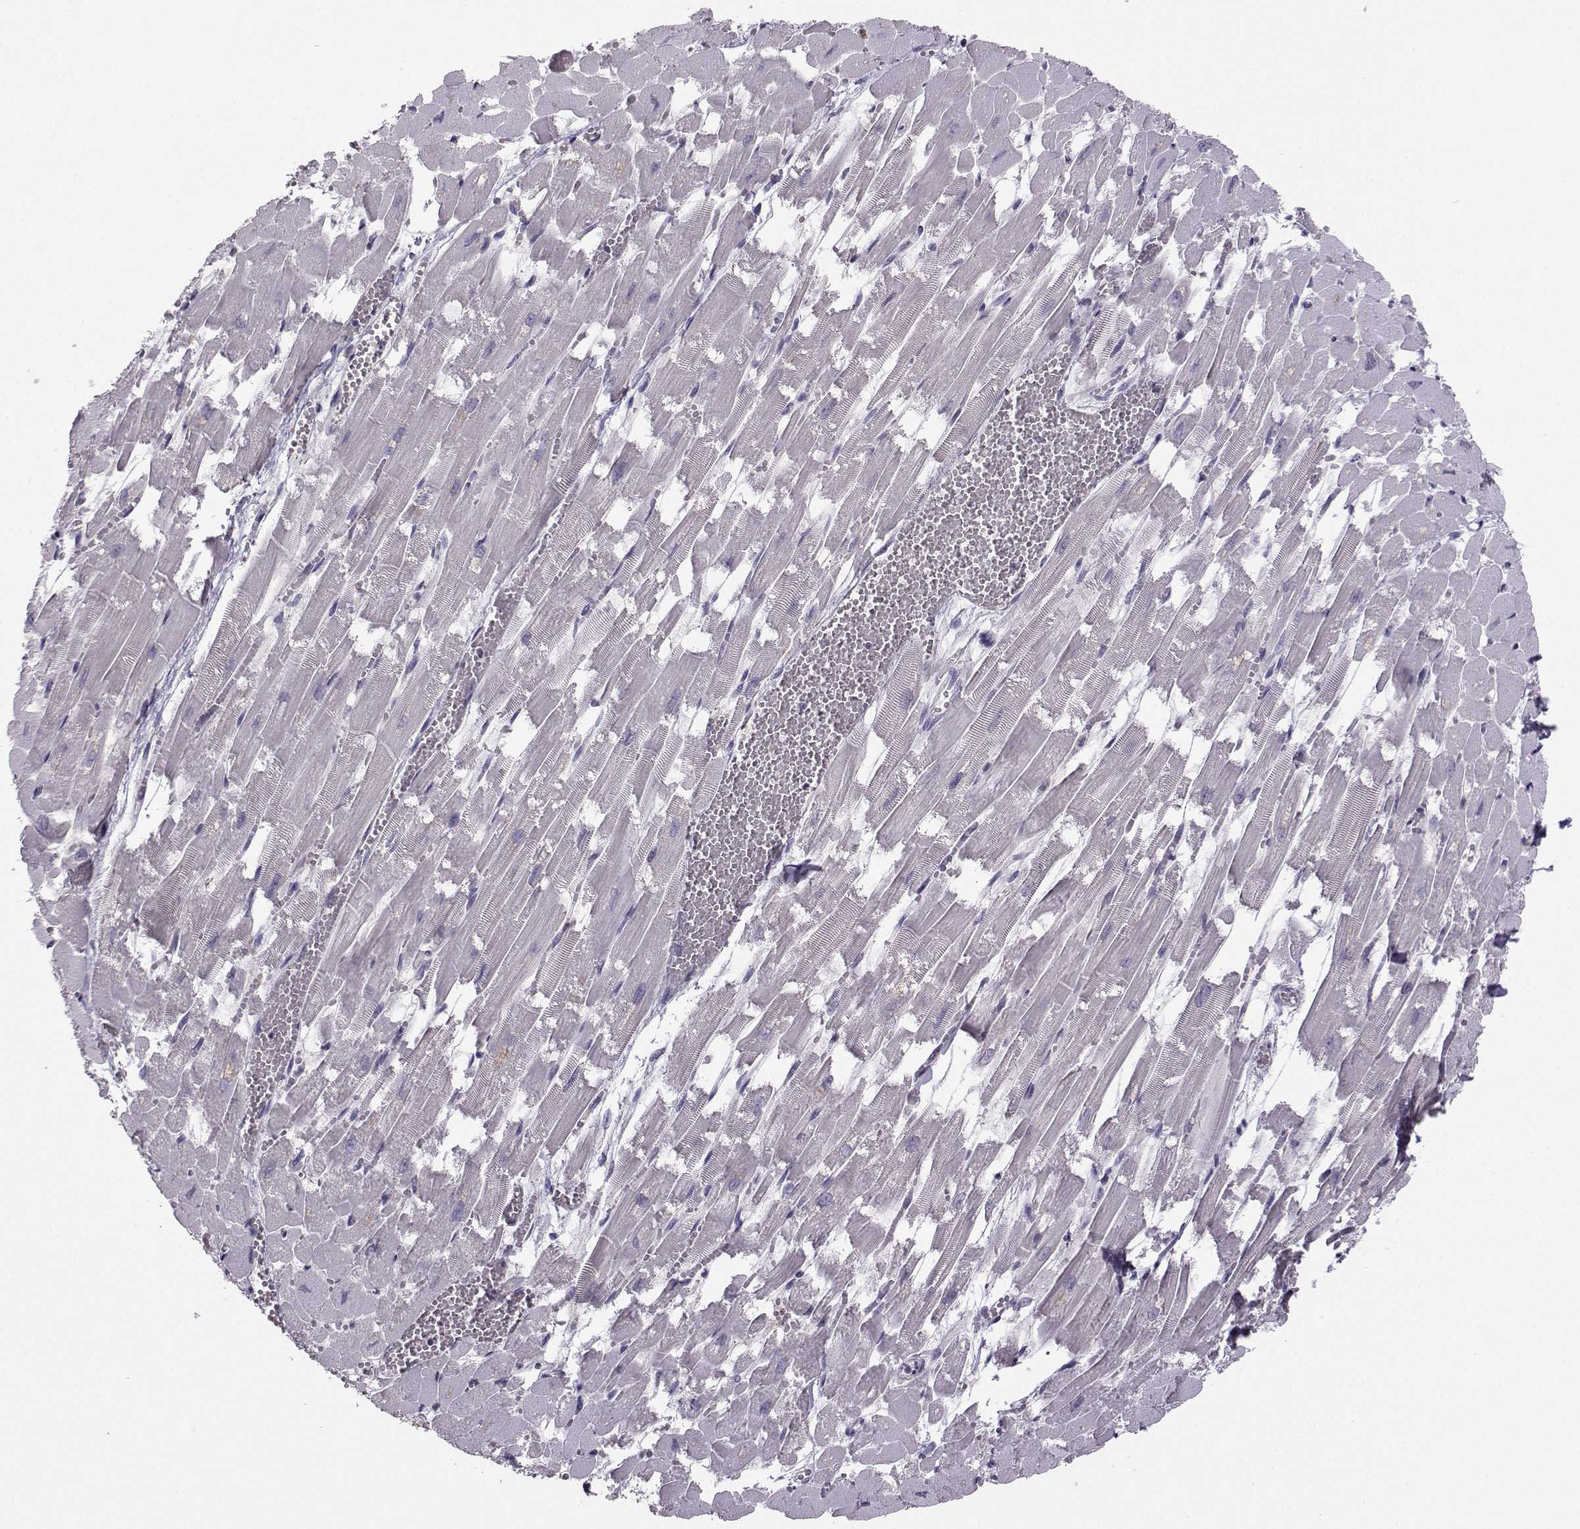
{"staining": {"intensity": "negative", "quantity": "none", "location": "none"}, "tissue": "heart muscle", "cell_type": "Cardiomyocytes", "image_type": "normal", "snomed": [{"axis": "morphology", "description": "Normal tissue, NOS"}, {"axis": "topography", "description": "Heart"}], "caption": "Histopathology image shows no significant protein positivity in cardiomyocytes of benign heart muscle. Brightfield microscopy of IHC stained with DAB (3,3'-diaminobenzidine) (brown) and hematoxylin (blue), captured at high magnification.", "gene": "FCAMR", "patient": {"sex": "female", "age": 52}}